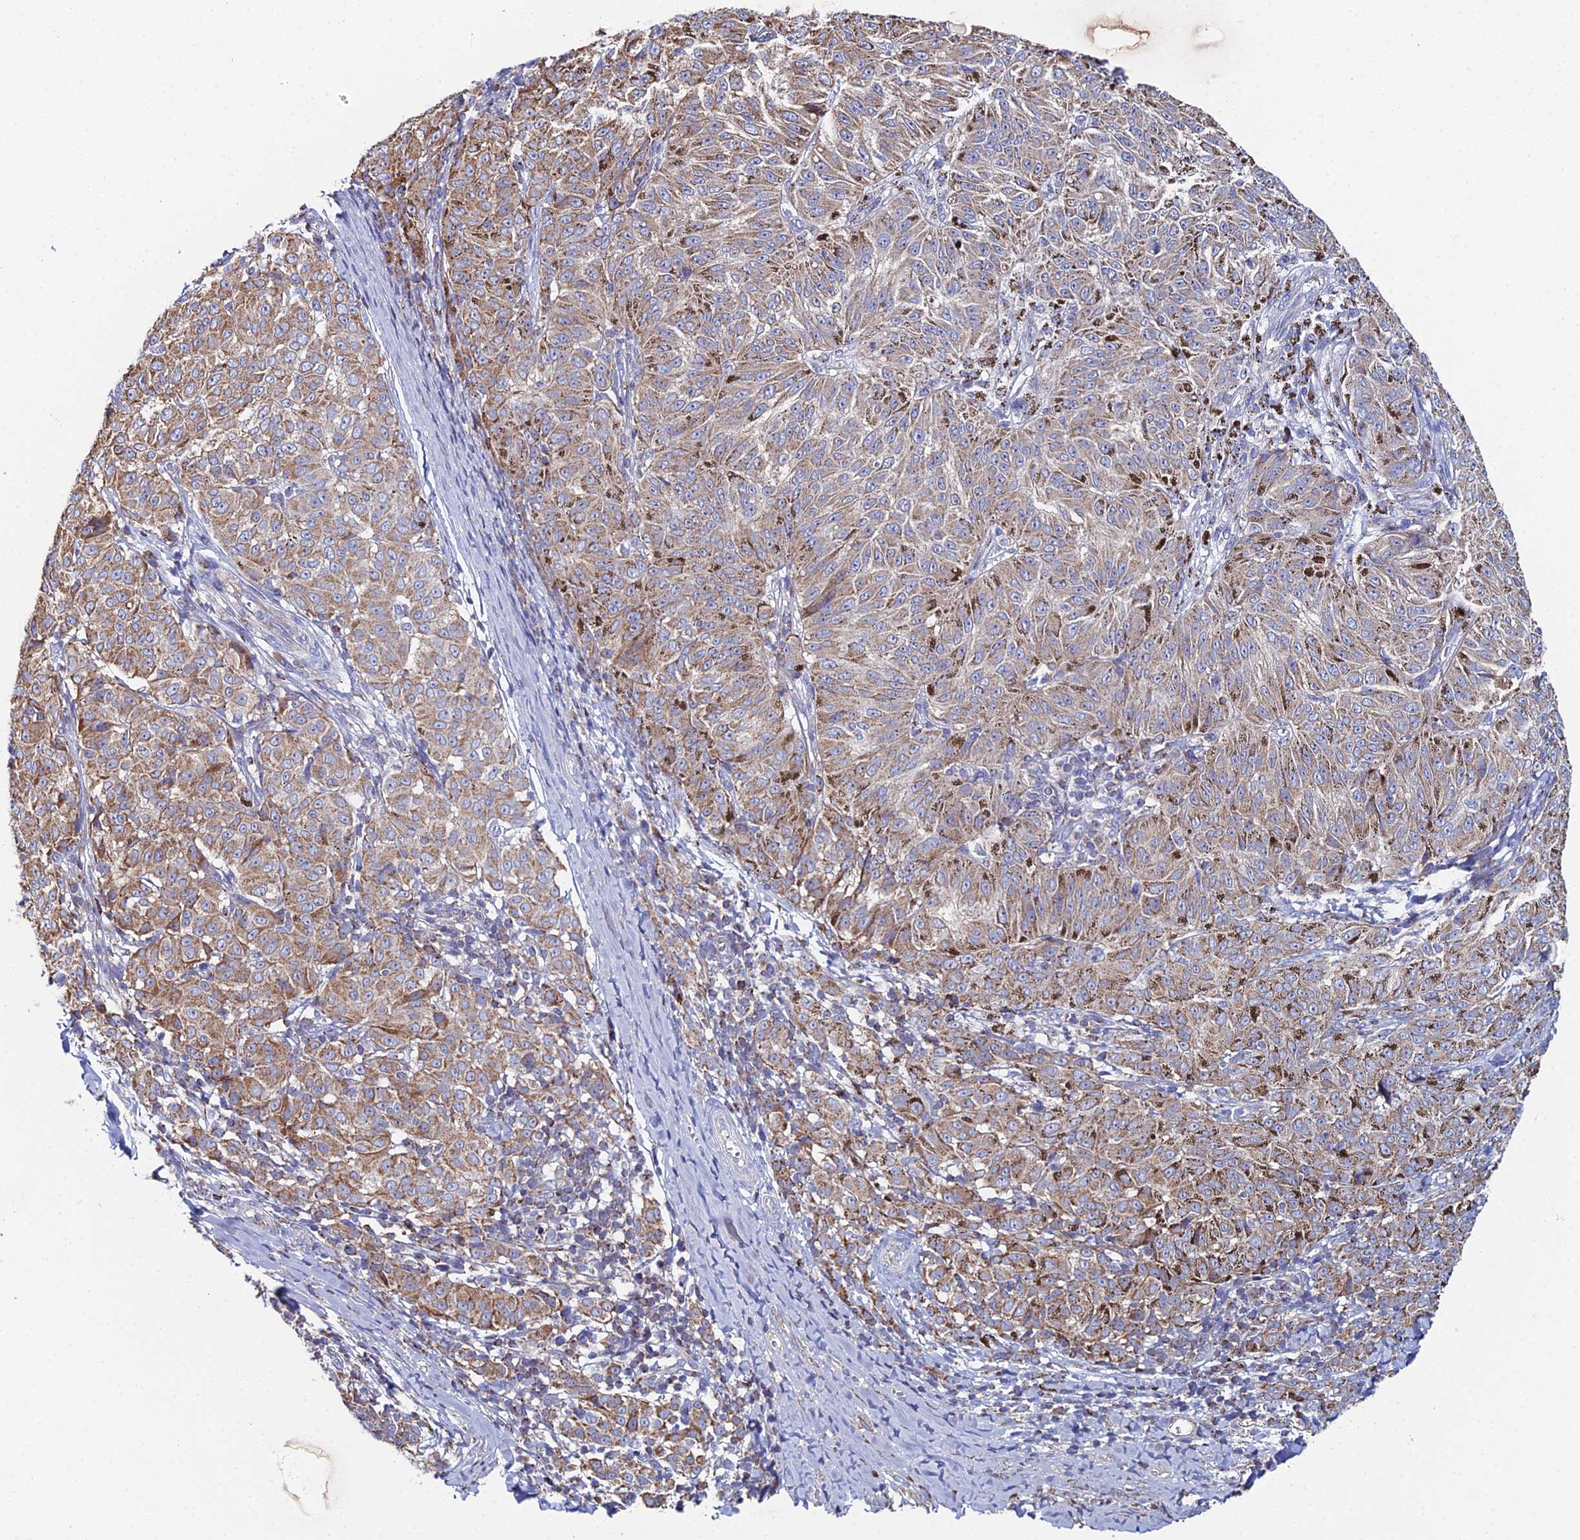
{"staining": {"intensity": "weak", "quantity": ">75%", "location": "cytoplasmic/membranous"}, "tissue": "melanoma", "cell_type": "Tumor cells", "image_type": "cancer", "snomed": [{"axis": "morphology", "description": "Malignant melanoma, NOS"}, {"axis": "topography", "description": "Skin"}], "caption": "A brown stain shows weak cytoplasmic/membranous positivity of a protein in malignant melanoma tumor cells. Nuclei are stained in blue.", "gene": "SPOCK2", "patient": {"sex": "female", "age": 72}}